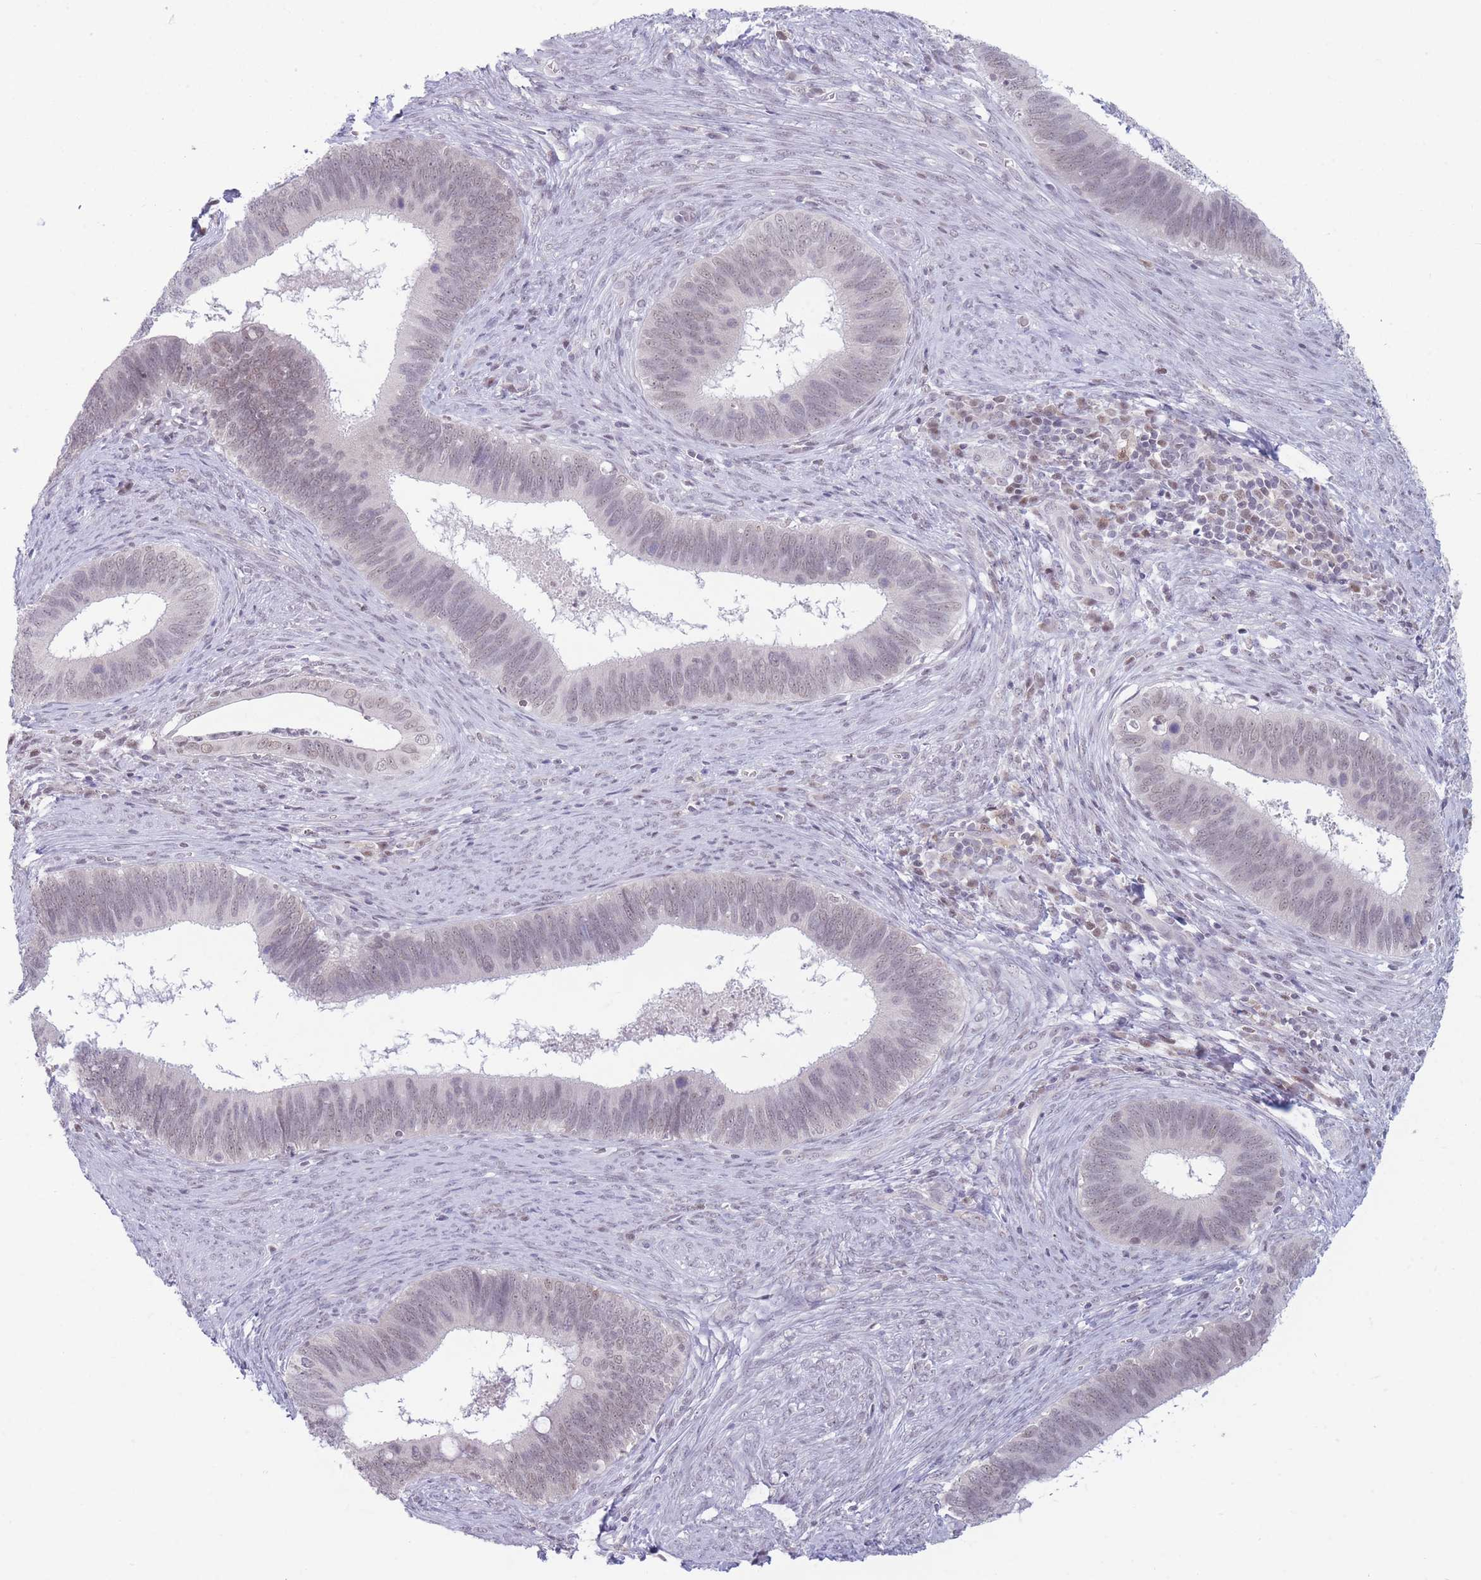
{"staining": {"intensity": "weak", "quantity": "<25%", "location": "nuclear"}, "tissue": "cervical cancer", "cell_type": "Tumor cells", "image_type": "cancer", "snomed": [{"axis": "morphology", "description": "Adenocarcinoma, NOS"}, {"axis": "topography", "description": "Cervix"}], "caption": "Tumor cells are negative for brown protein staining in adenocarcinoma (cervical).", "gene": "ARID3B", "patient": {"sex": "female", "age": 42}}